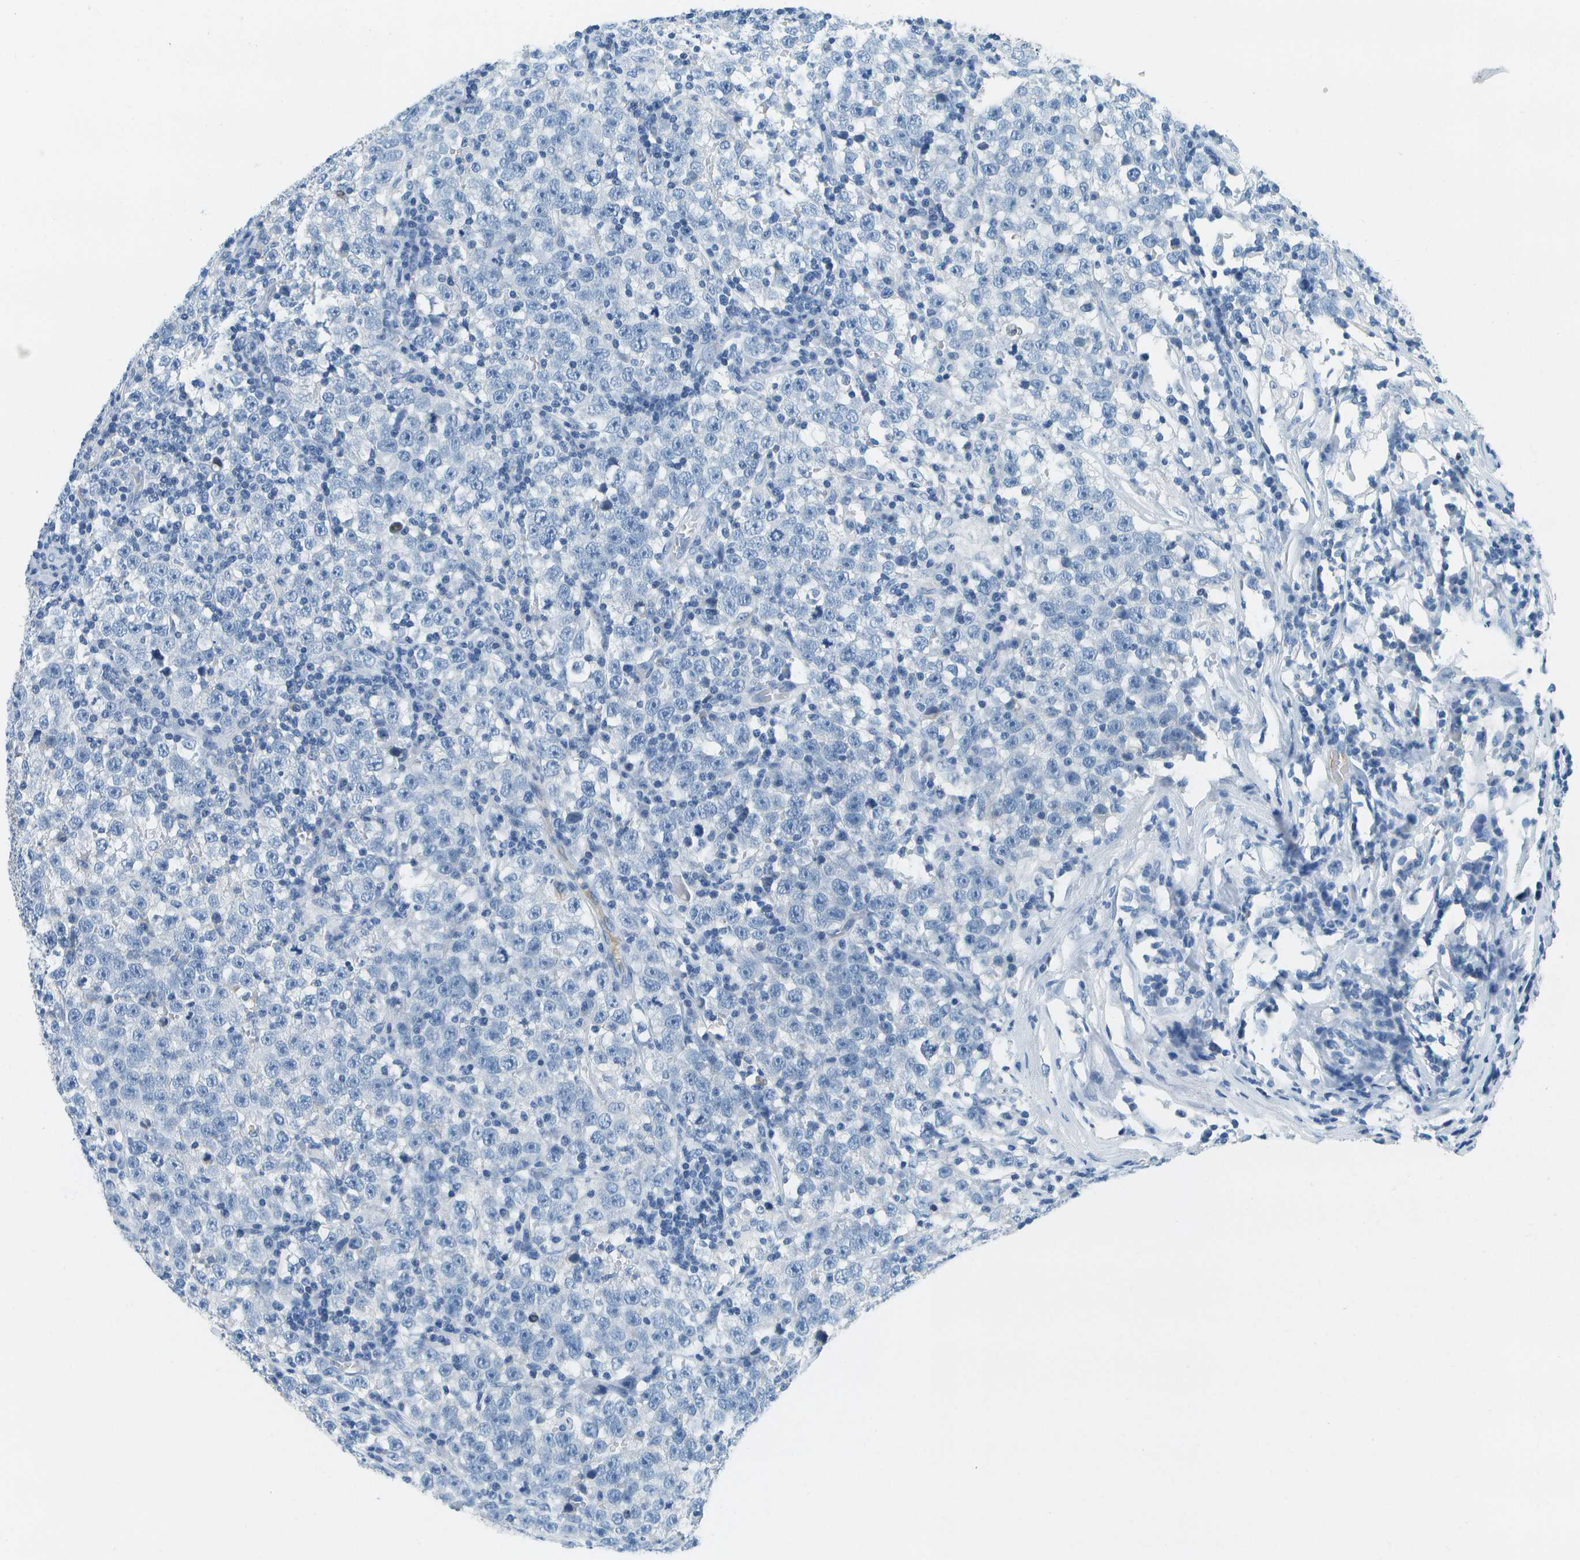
{"staining": {"intensity": "negative", "quantity": "none", "location": "none"}, "tissue": "testis cancer", "cell_type": "Tumor cells", "image_type": "cancer", "snomed": [{"axis": "morphology", "description": "Seminoma, NOS"}, {"axis": "topography", "description": "Testis"}], "caption": "Protein analysis of seminoma (testis) exhibits no significant positivity in tumor cells.", "gene": "SERPINA1", "patient": {"sex": "male", "age": 43}}